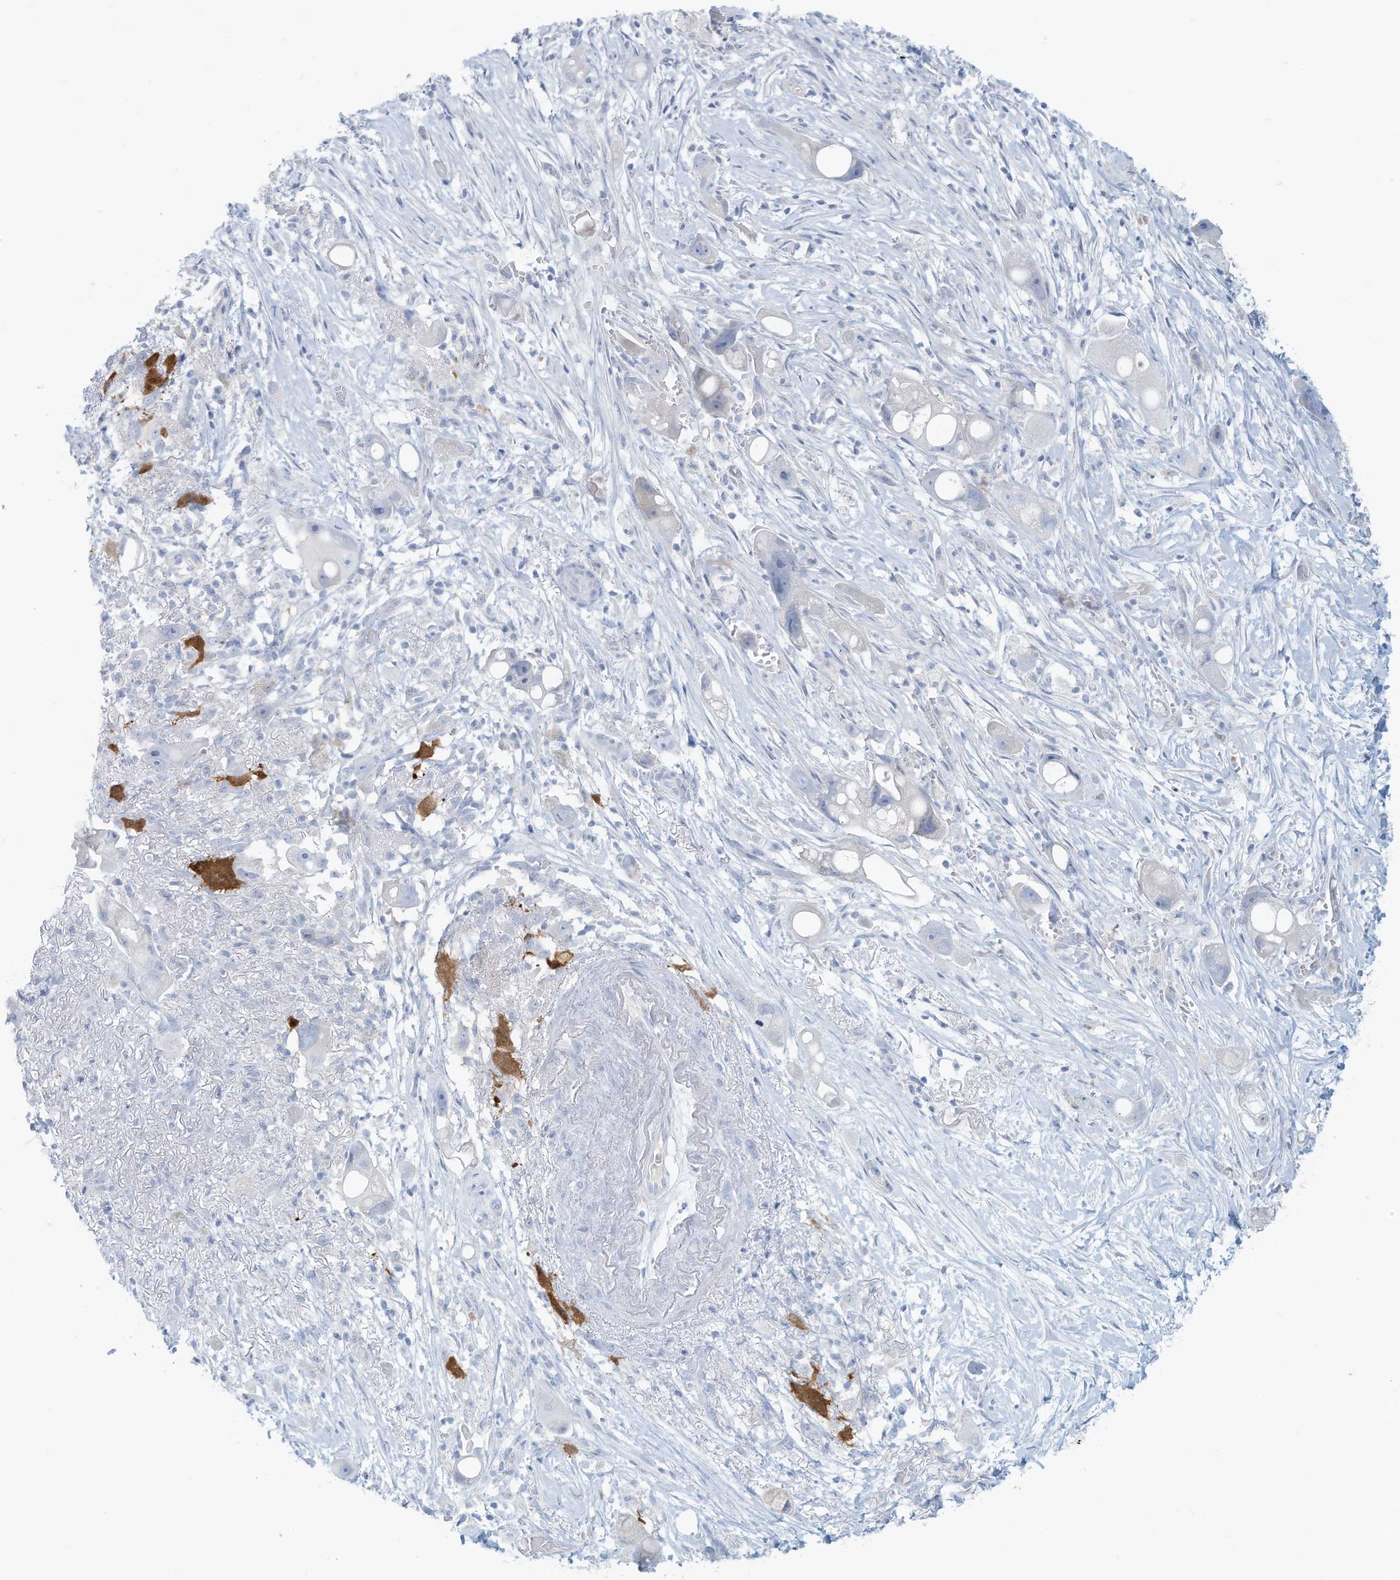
{"staining": {"intensity": "negative", "quantity": "none", "location": "none"}, "tissue": "pancreatic cancer", "cell_type": "Tumor cells", "image_type": "cancer", "snomed": [{"axis": "morphology", "description": "Normal tissue, NOS"}, {"axis": "morphology", "description": "Adenocarcinoma, NOS"}, {"axis": "topography", "description": "Pancreas"}], "caption": "This is a histopathology image of IHC staining of pancreatic cancer (adenocarcinoma), which shows no expression in tumor cells.", "gene": "ERI2", "patient": {"sex": "female", "age": 68}}